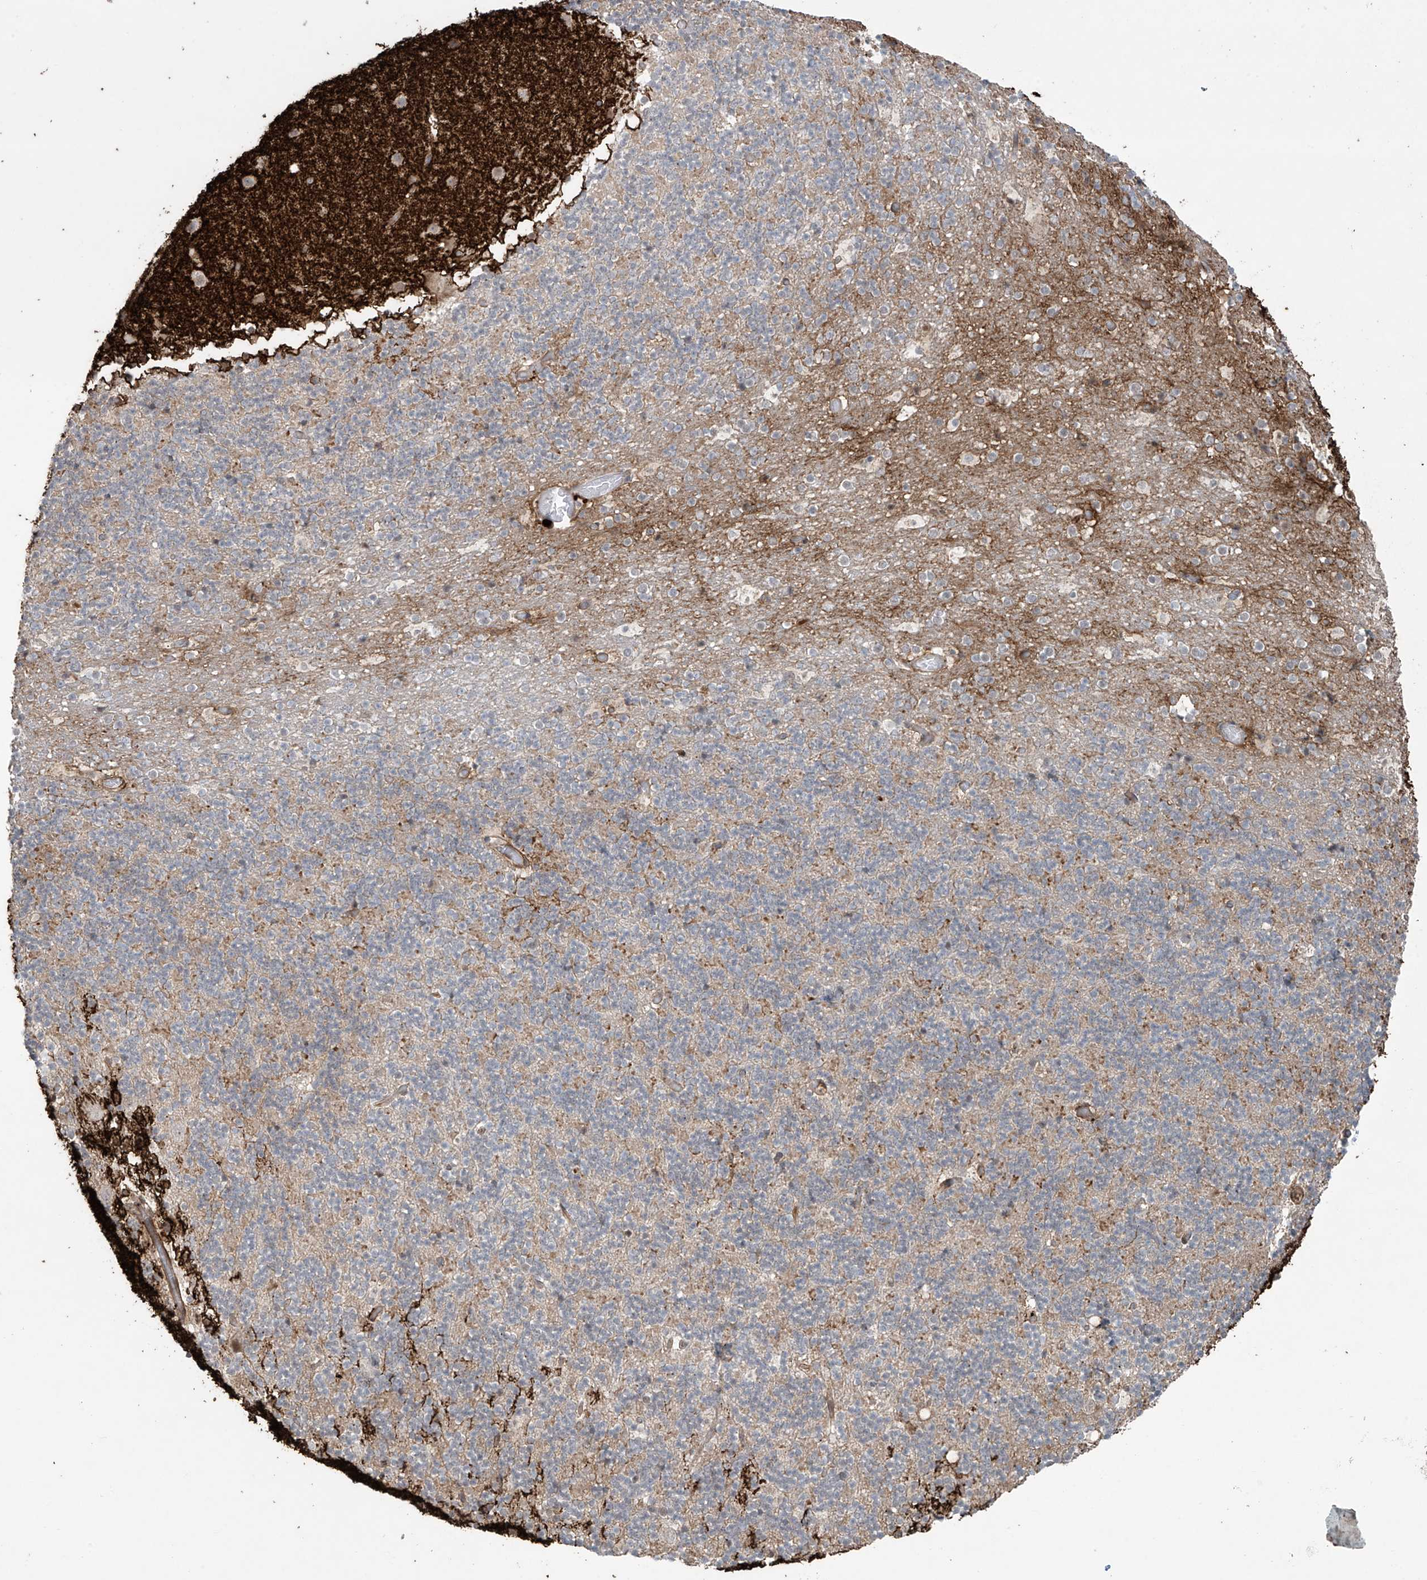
{"staining": {"intensity": "negative", "quantity": "none", "location": "none"}, "tissue": "cerebellum", "cell_type": "Cells in granular layer", "image_type": "normal", "snomed": [{"axis": "morphology", "description": "Normal tissue, NOS"}, {"axis": "topography", "description": "Cerebellum"}], "caption": "Histopathology image shows no significant protein expression in cells in granular layer of normal cerebellum. (Brightfield microscopy of DAB (3,3'-diaminobenzidine) IHC at high magnification).", "gene": "RASGEF1A", "patient": {"sex": "male", "age": 57}}